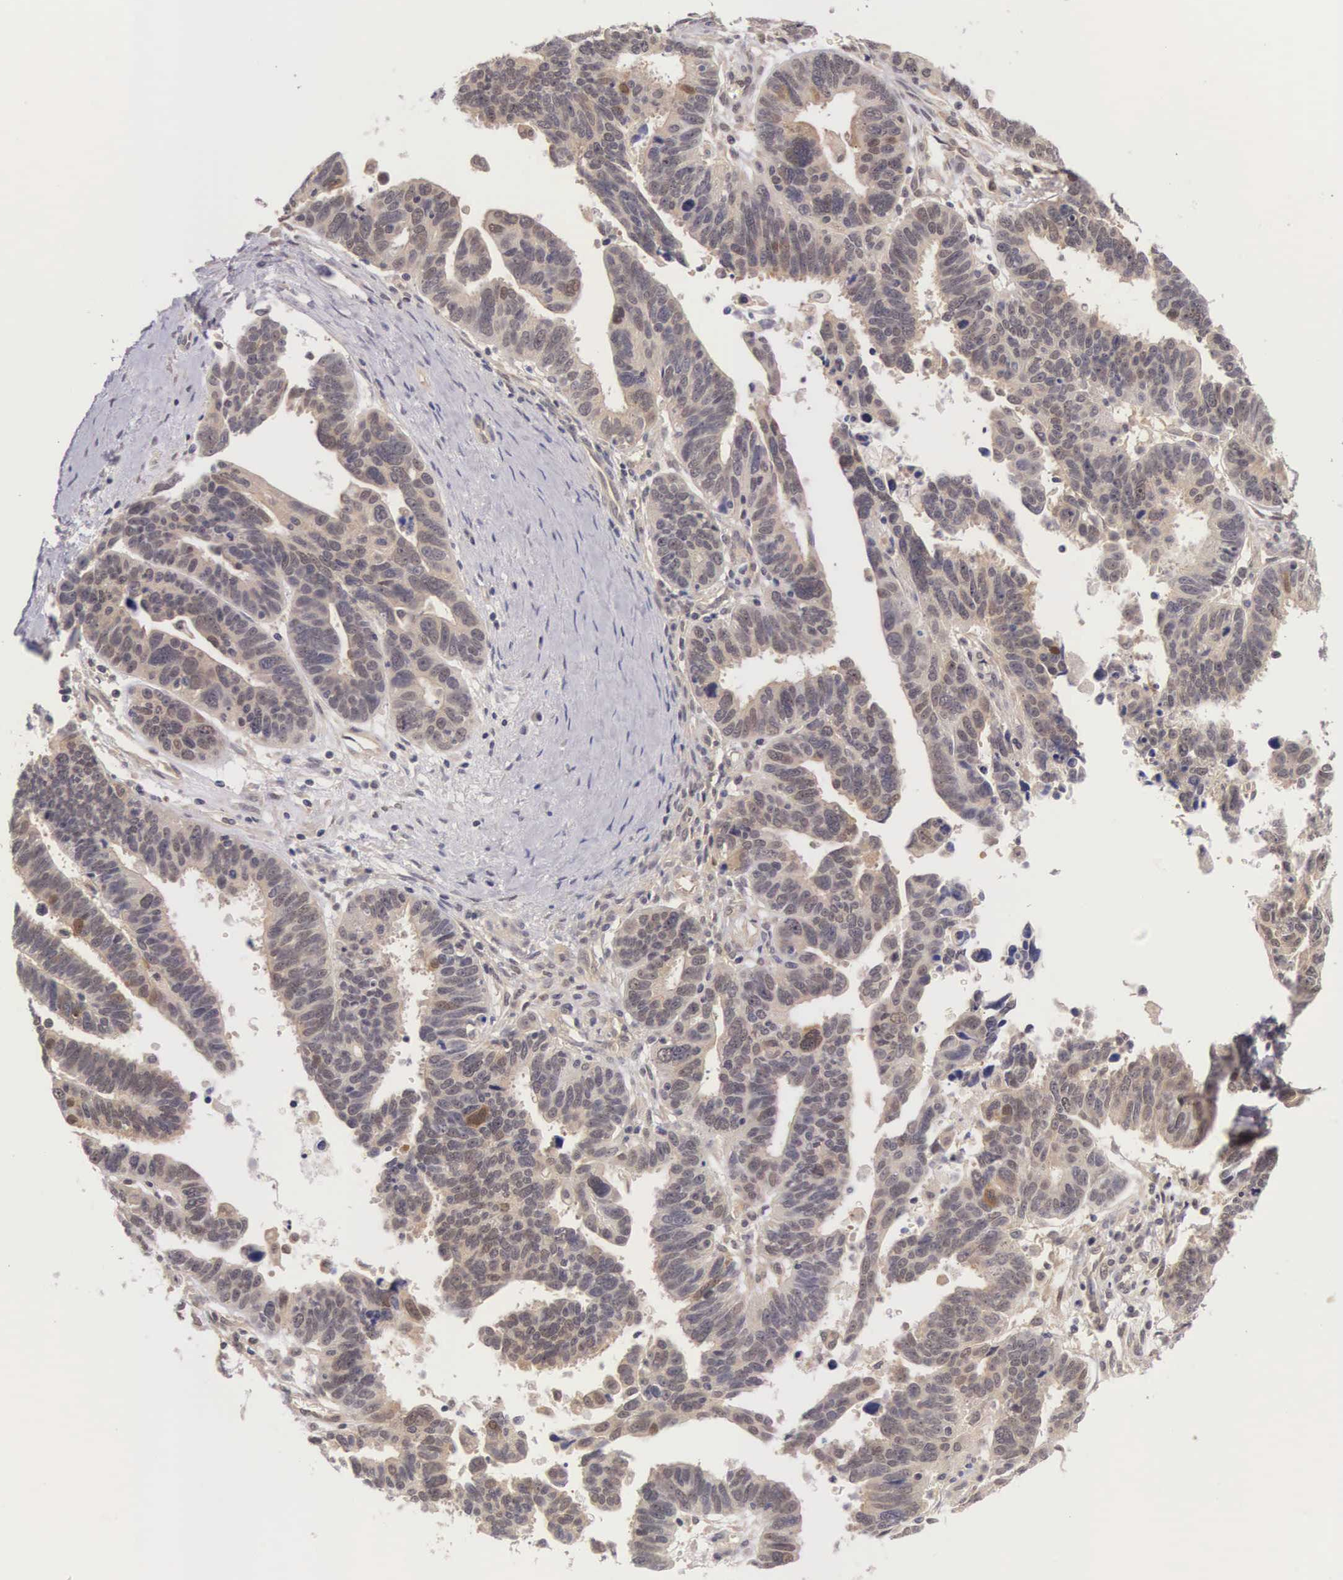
{"staining": {"intensity": "weak", "quantity": "<25%", "location": "cytoplasmic/membranous"}, "tissue": "ovarian cancer", "cell_type": "Tumor cells", "image_type": "cancer", "snomed": [{"axis": "morphology", "description": "Carcinoma, endometroid"}, {"axis": "morphology", "description": "Cystadenocarcinoma, serous, NOS"}, {"axis": "topography", "description": "Ovary"}], "caption": "Protein analysis of serous cystadenocarcinoma (ovarian) exhibits no significant expression in tumor cells.", "gene": "IGBP1", "patient": {"sex": "female", "age": 45}}